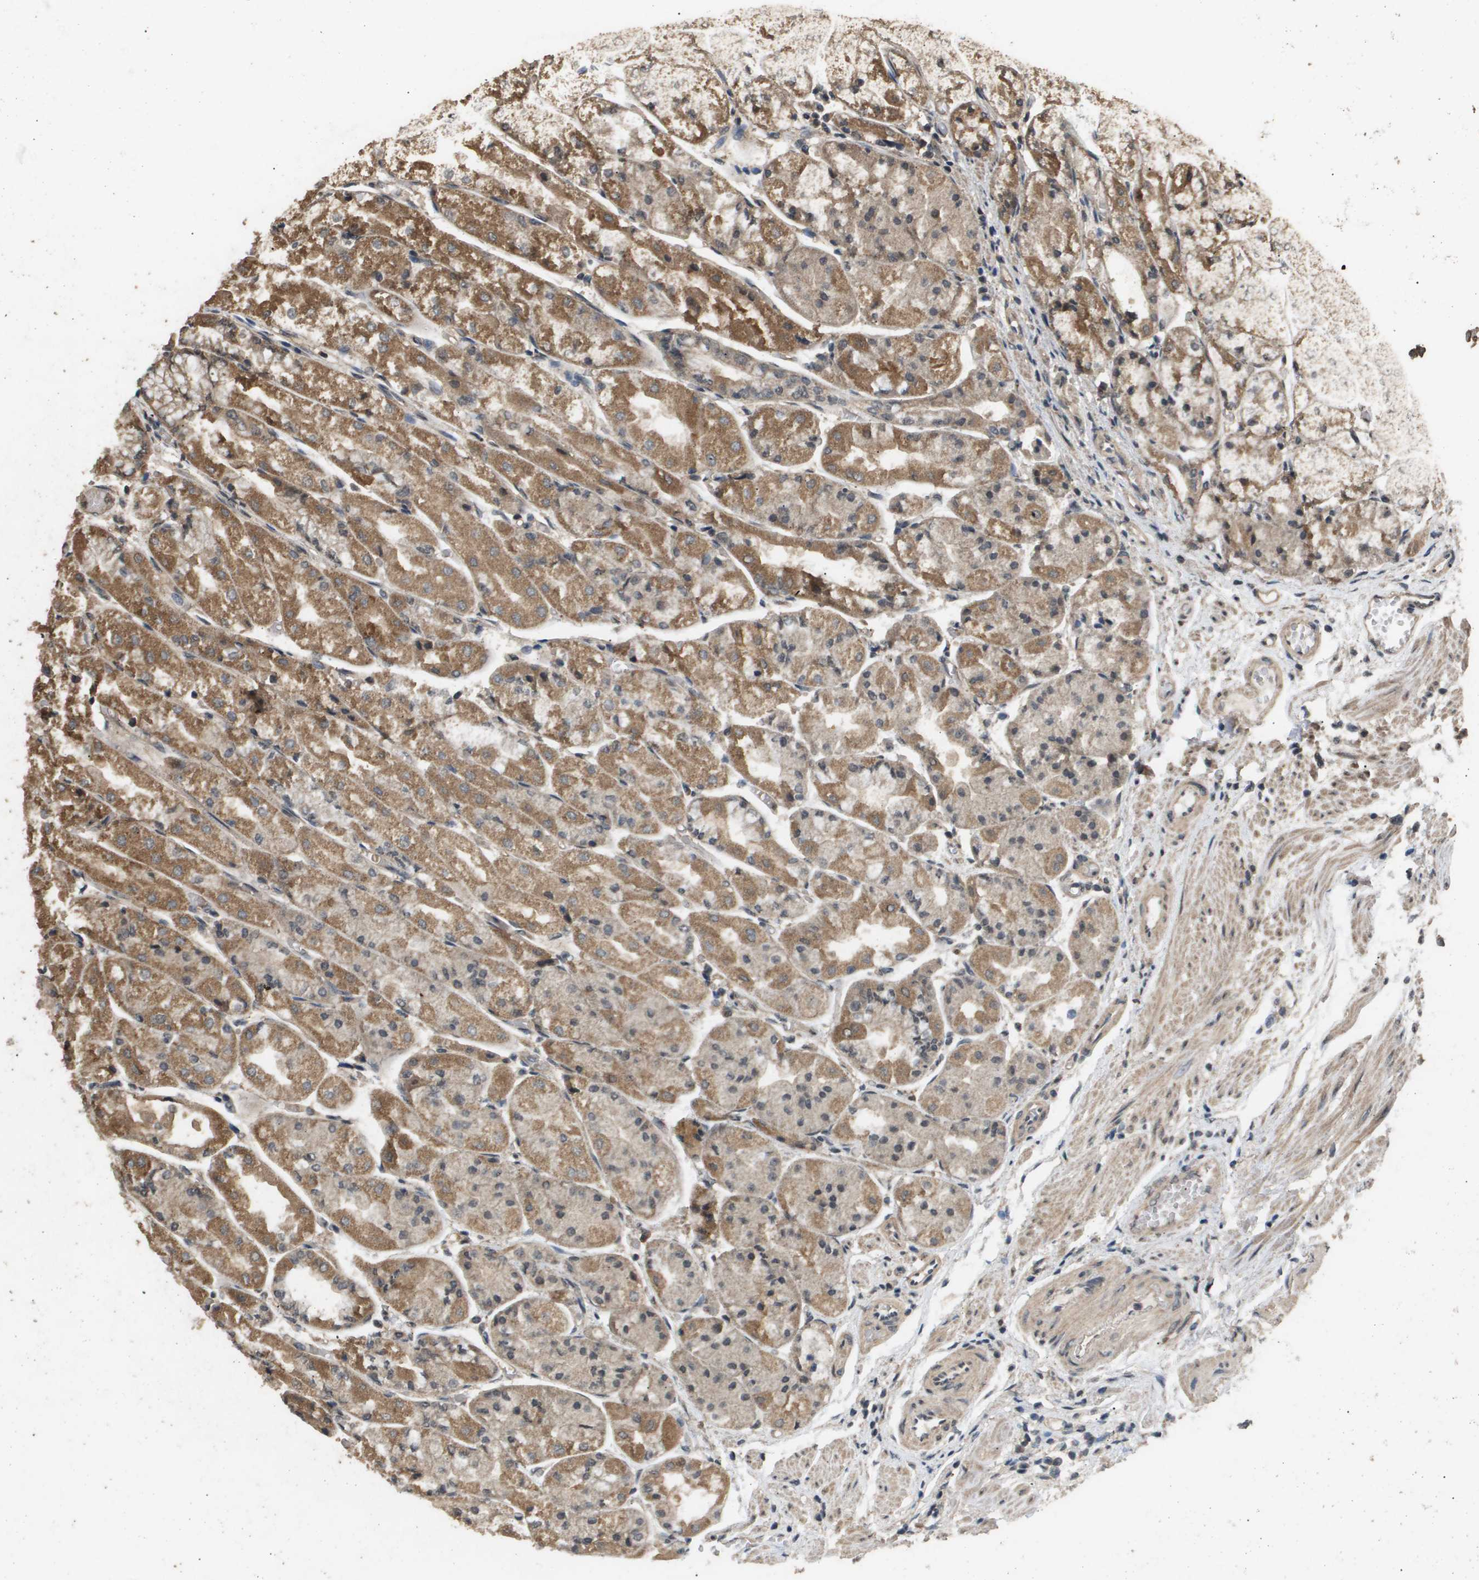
{"staining": {"intensity": "moderate", "quantity": ">75%", "location": "cytoplasmic/membranous,nuclear"}, "tissue": "stomach", "cell_type": "Glandular cells", "image_type": "normal", "snomed": [{"axis": "morphology", "description": "Normal tissue, NOS"}, {"axis": "topography", "description": "Stomach, upper"}], "caption": "A brown stain highlights moderate cytoplasmic/membranous,nuclear expression of a protein in glandular cells of normal human stomach. (Stains: DAB in brown, nuclei in blue, Microscopy: brightfield microscopy at high magnification).", "gene": "ING1", "patient": {"sex": "male", "age": 72}}